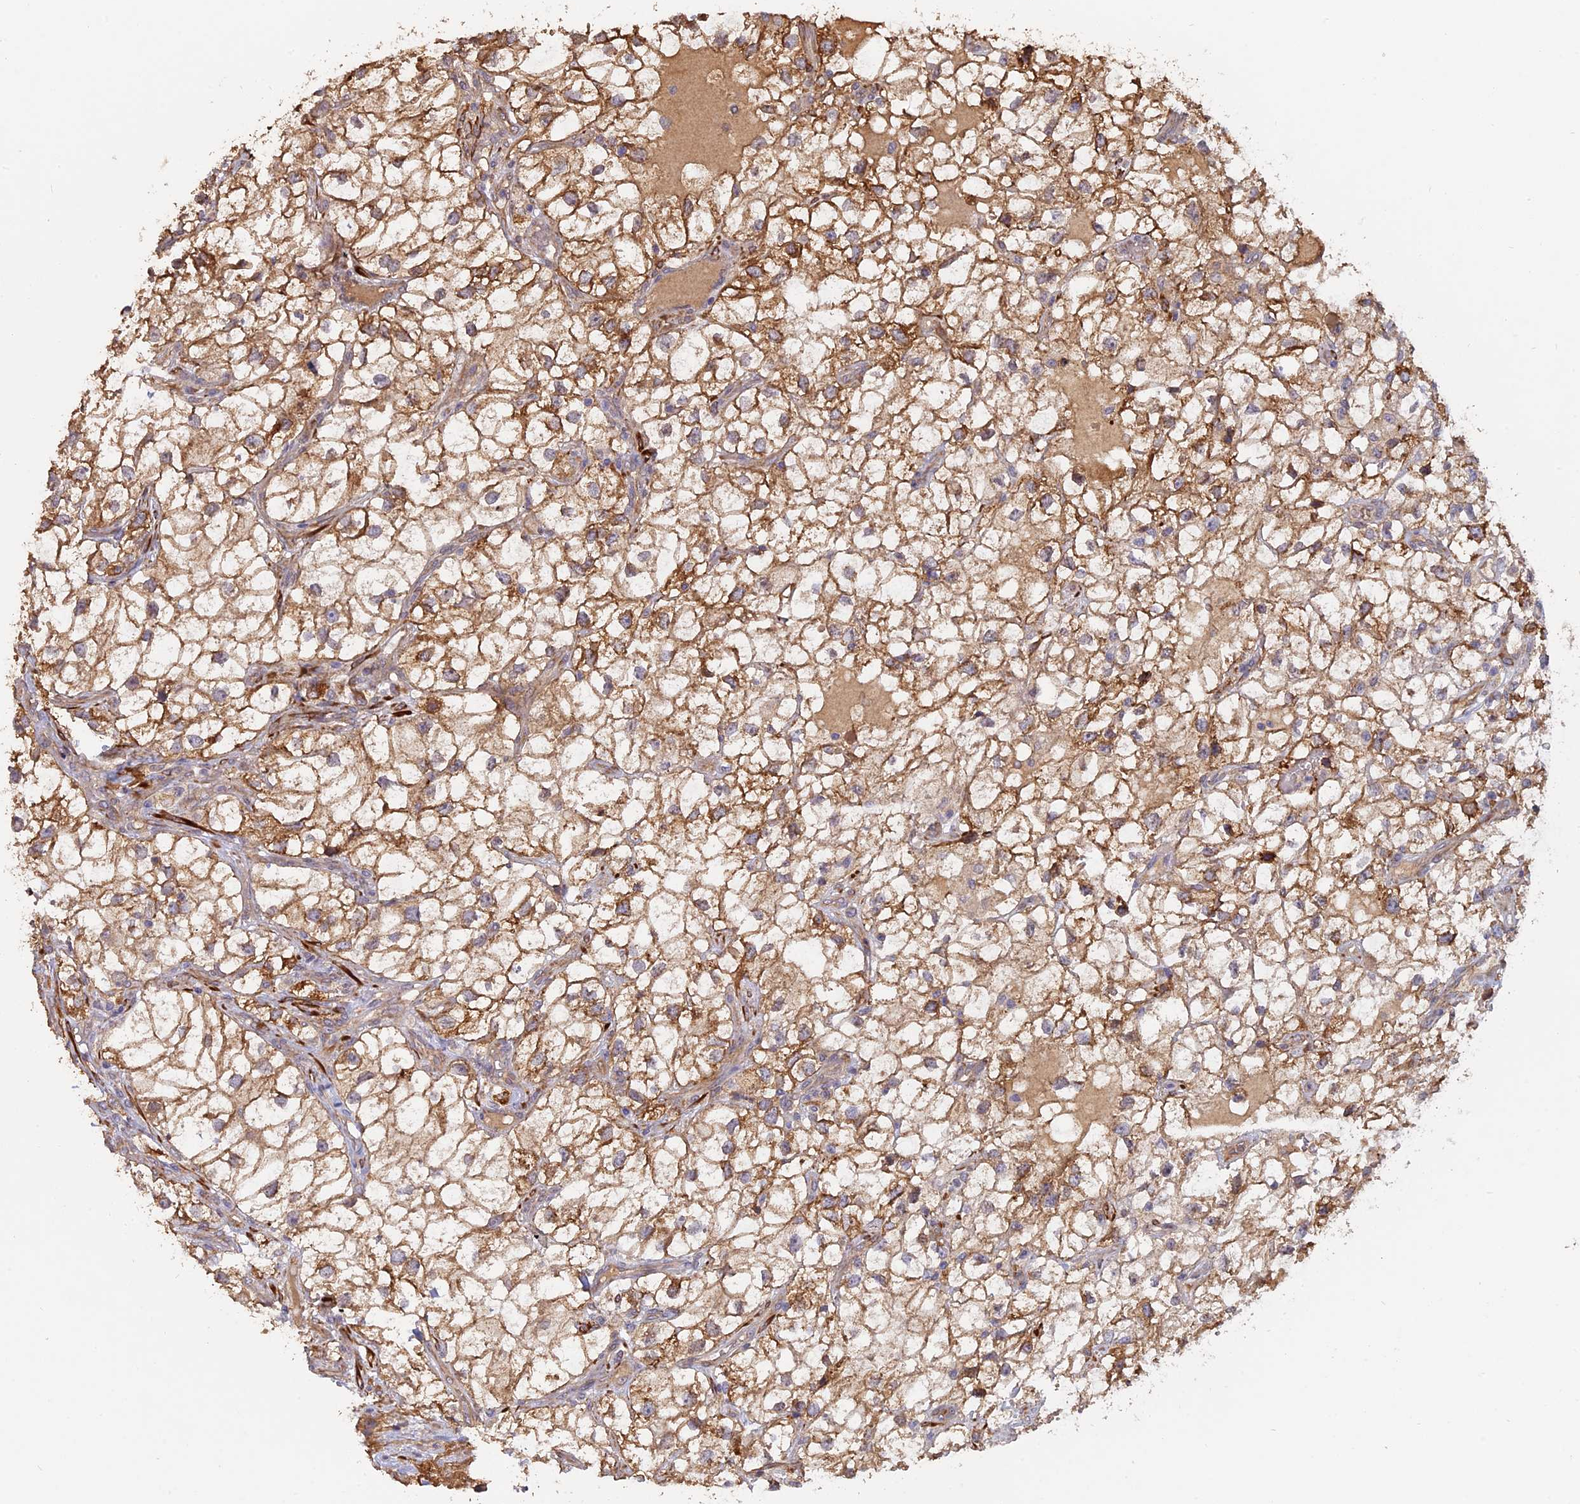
{"staining": {"intensity": "moderate", "quantity": ">75%", "location": "cytoplasmic/membranous"}, "tissue": "renal cancer", "cell_type": "Tumor cells", "image_type": "cancer", "snomed": [{"axis": "morphology", "description": "Adenocarcinoma, NOS"}, {"axis": "topography", "description": "Kidney"}], "caption": "Approximately >75% of tumor cells in human adenocarcinoma (renal) exhibit moderate cytoplasmic/membranous protein expression as visualized by brown immunohistochemical staining.", "gene": "PPIC", "patient": {"sex": "male", "age": 59}}